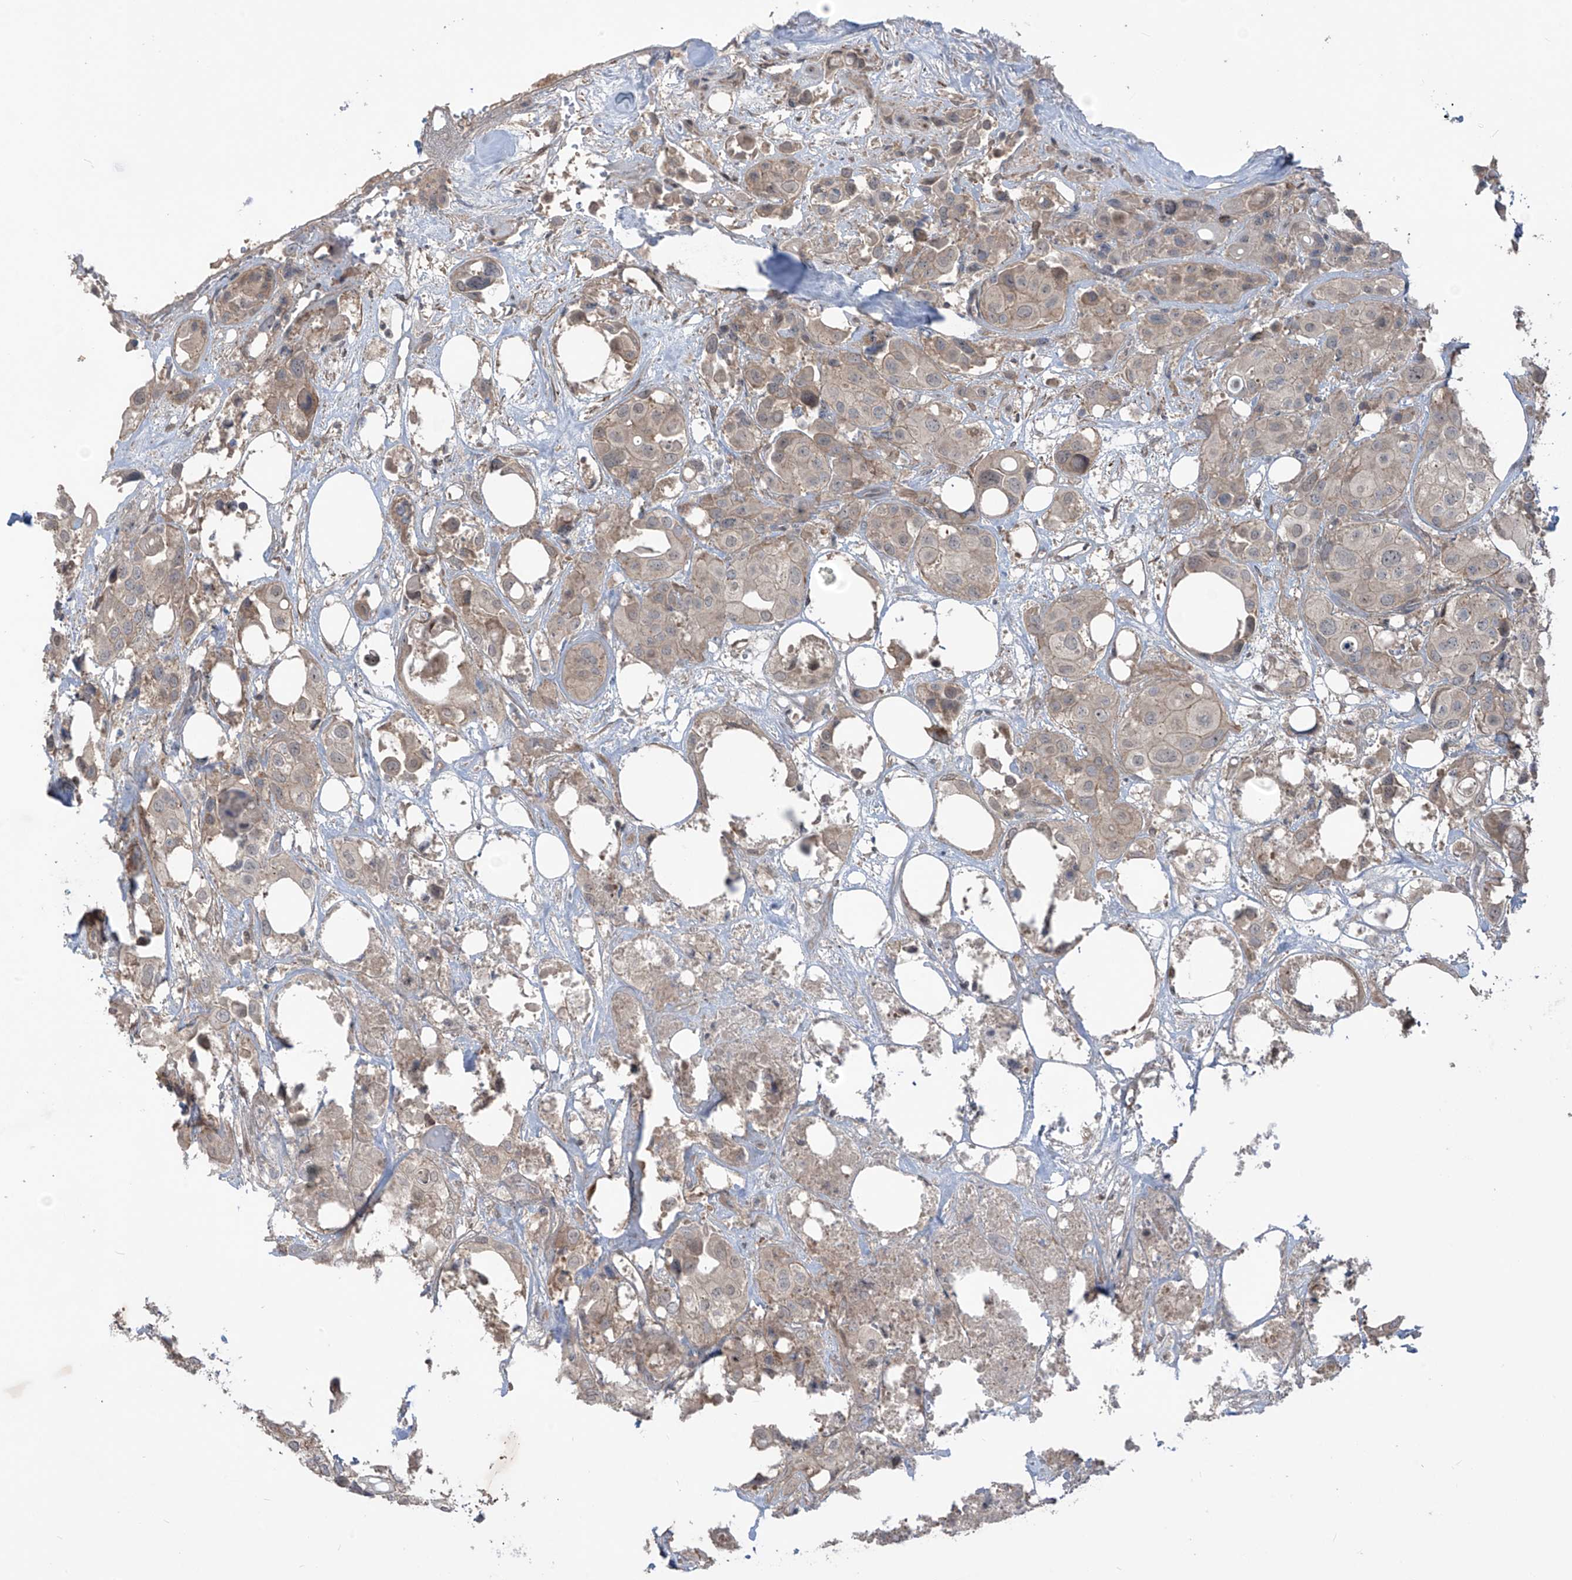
{"staining": {"intensity": "weak", "quantity": "25%-75%", "location": "cytoplasmic/membranous"}, "tissue": "urothelial cancer", "cell_type": "Tumor cells", "image_type": "cancer", "snomed": [{"axis": "morphology", "description": "Urothelial carcinoma, High grade"}, {"axis": "topography", "description": "Urinary bladder"}], "caption": "High-power microscopy captured an IHC histopathology image of high-grade urothelial carcinoma, revealing weak cytoplasmic/membranous expression in approximately 25%-75% of tumor cells.", "gene": "LRRC74A", "patient": {"sex": "male", "age": 64}}